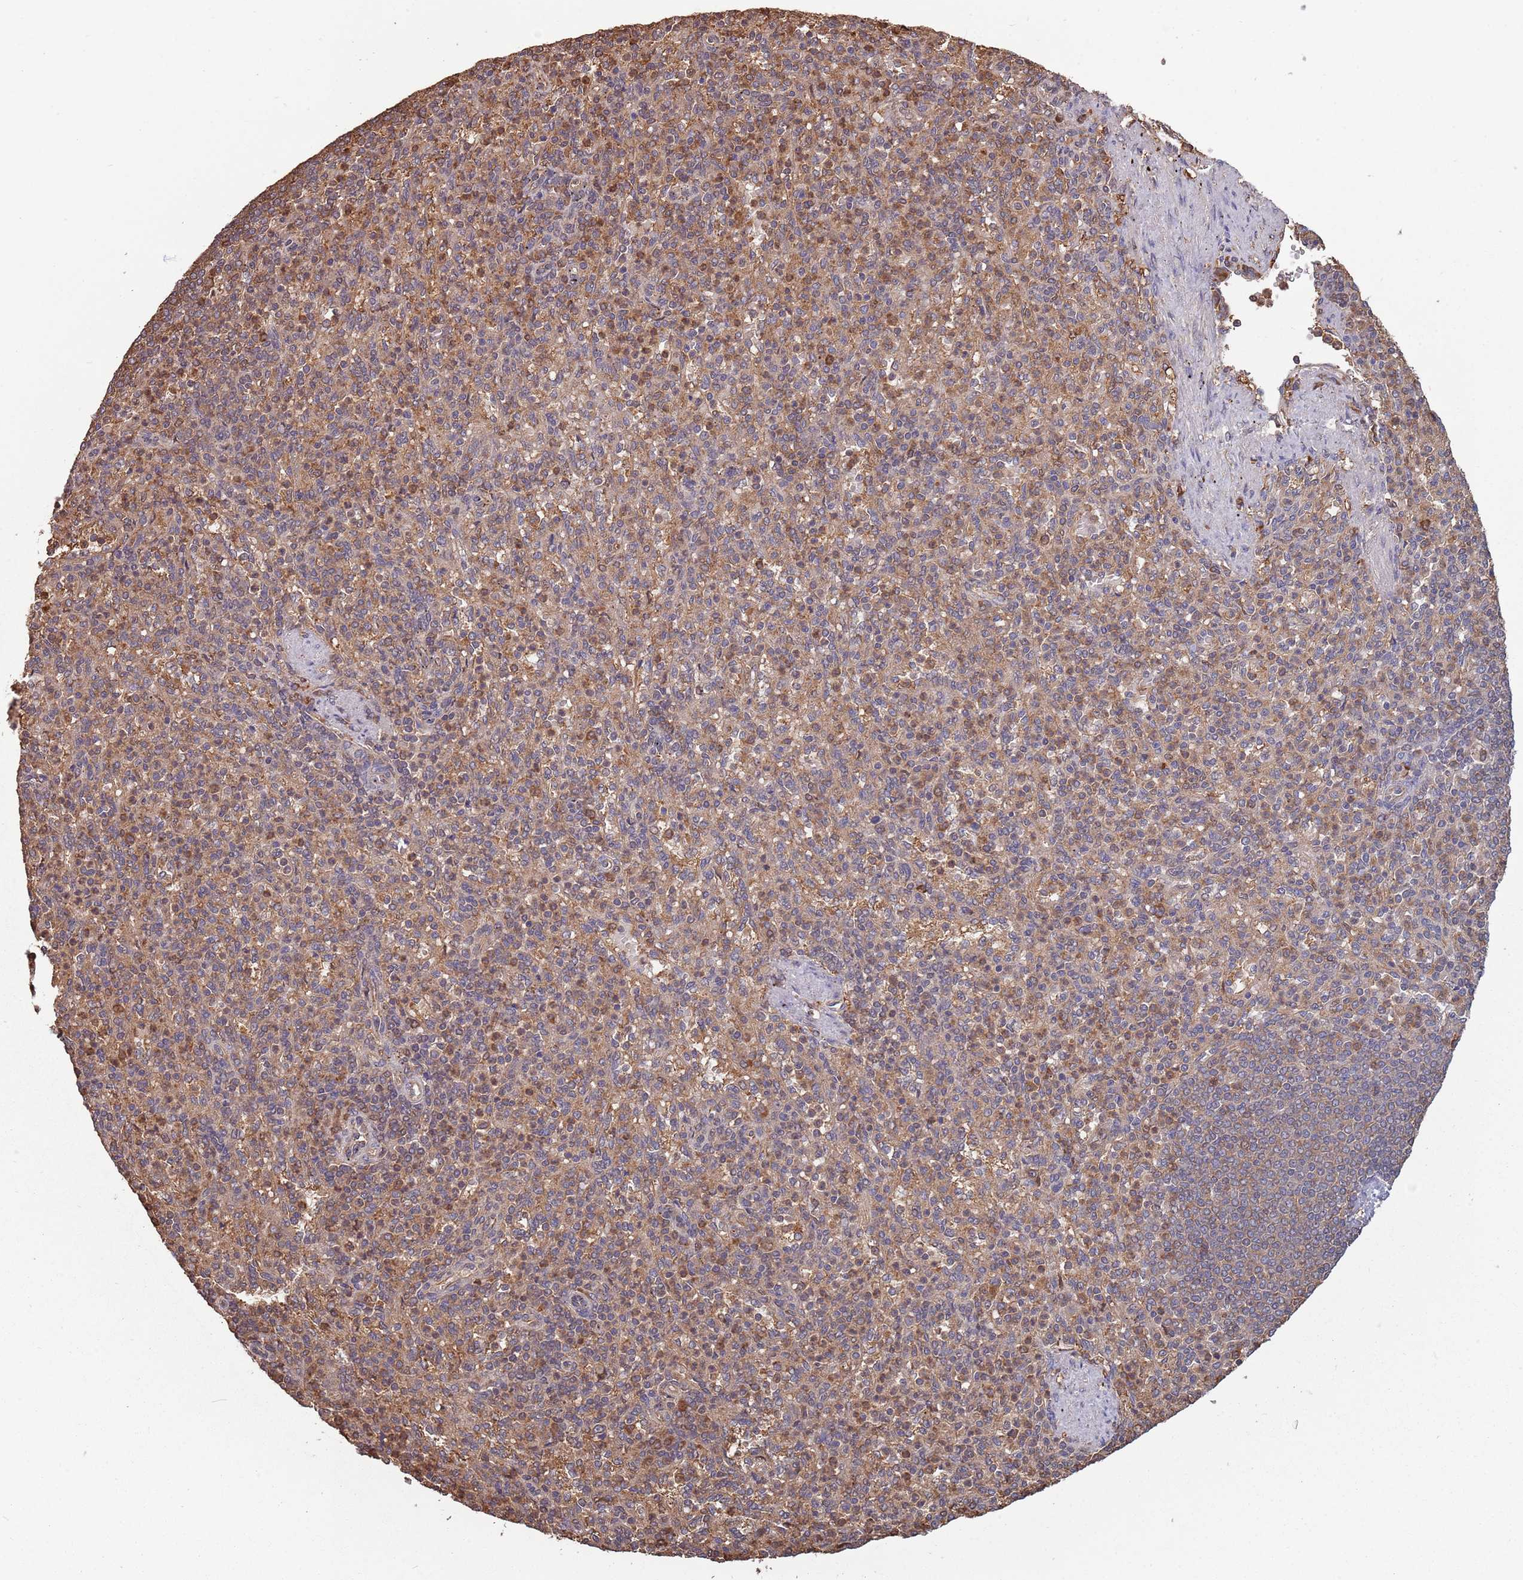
{"staining": {"intensity": "moderate", "quantity": "25%-75%", "location": "cytoplasmic/membranous"}, "tissue": "spleen", "cell_type": "Cells in red pulp", "image_type": "normal", "snomed": [{"axis": "morphology", "description": "Normal tissue, NOS"}, {"axis": "topography", "description": "Spleen"}], "caption": "Normal spleen demonstrates moderate cytoplasmic/membranous staining in approximately 25%-75% of cells in red pulp.", "gene": "COG4", "patient": {"sex": "female", "age": 74}}